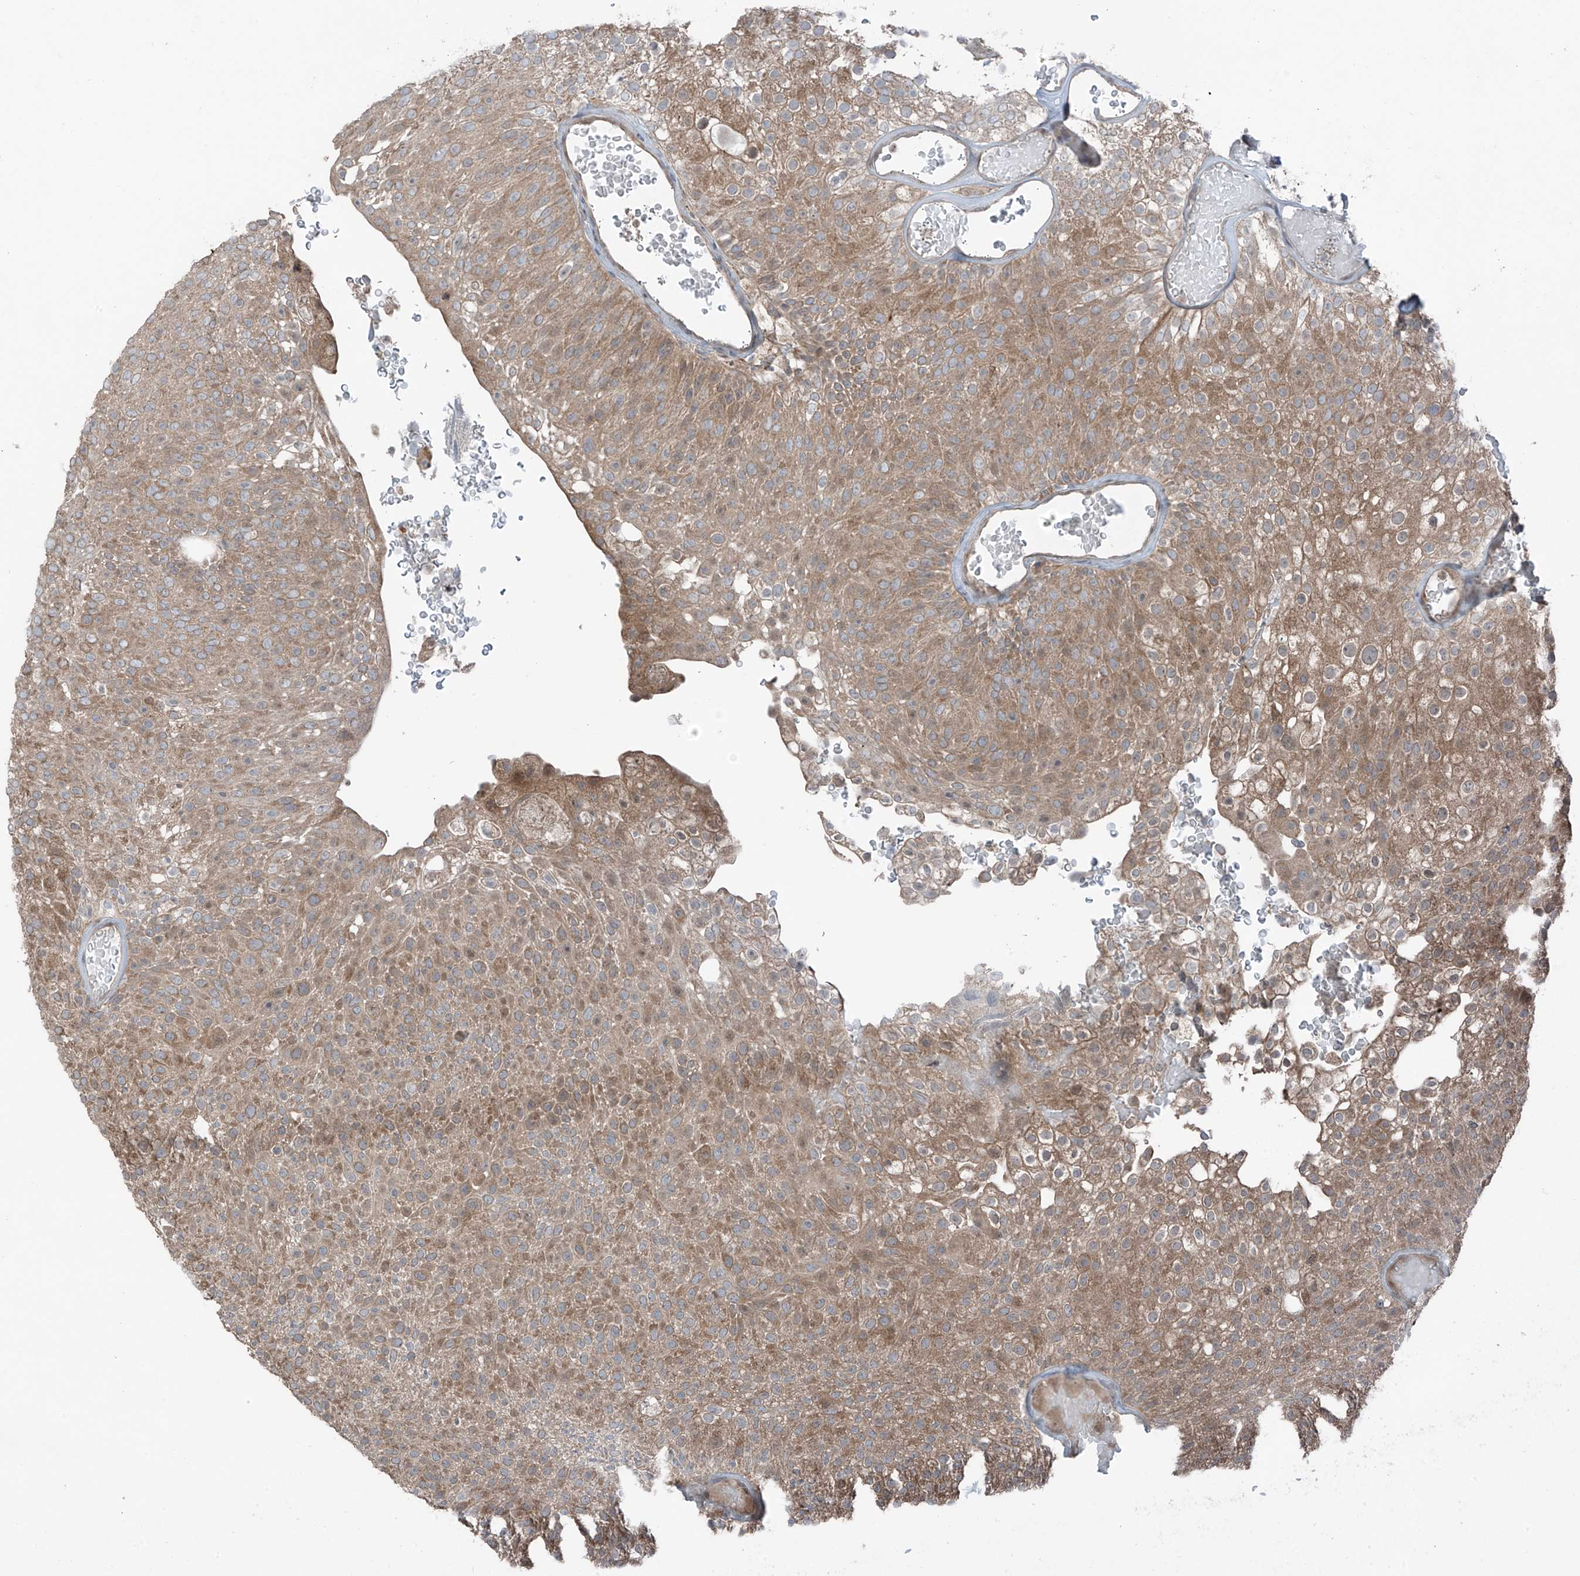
{"staining": {"intensity": "moderate", "quantity": ">75%", "location": "cytoplasmic/membranous"}, "tissue": "urothelial cancer", "cell_type": "Tumor cells", "image_type": "cancer", "snomed": [{"axis": "morphology", "description": "Urothelial carcinoma, Low grade"}, {"axis": "topography", "description": "Urinary bladder"}], "caption": "A brown stain highlights moderate cytoplasmic/membranous staining of a protein in low-grade urothelial carcinoma tumor cells.", "gene": "TXNDC9", "patient": {"sex": "male", "age": 78}}